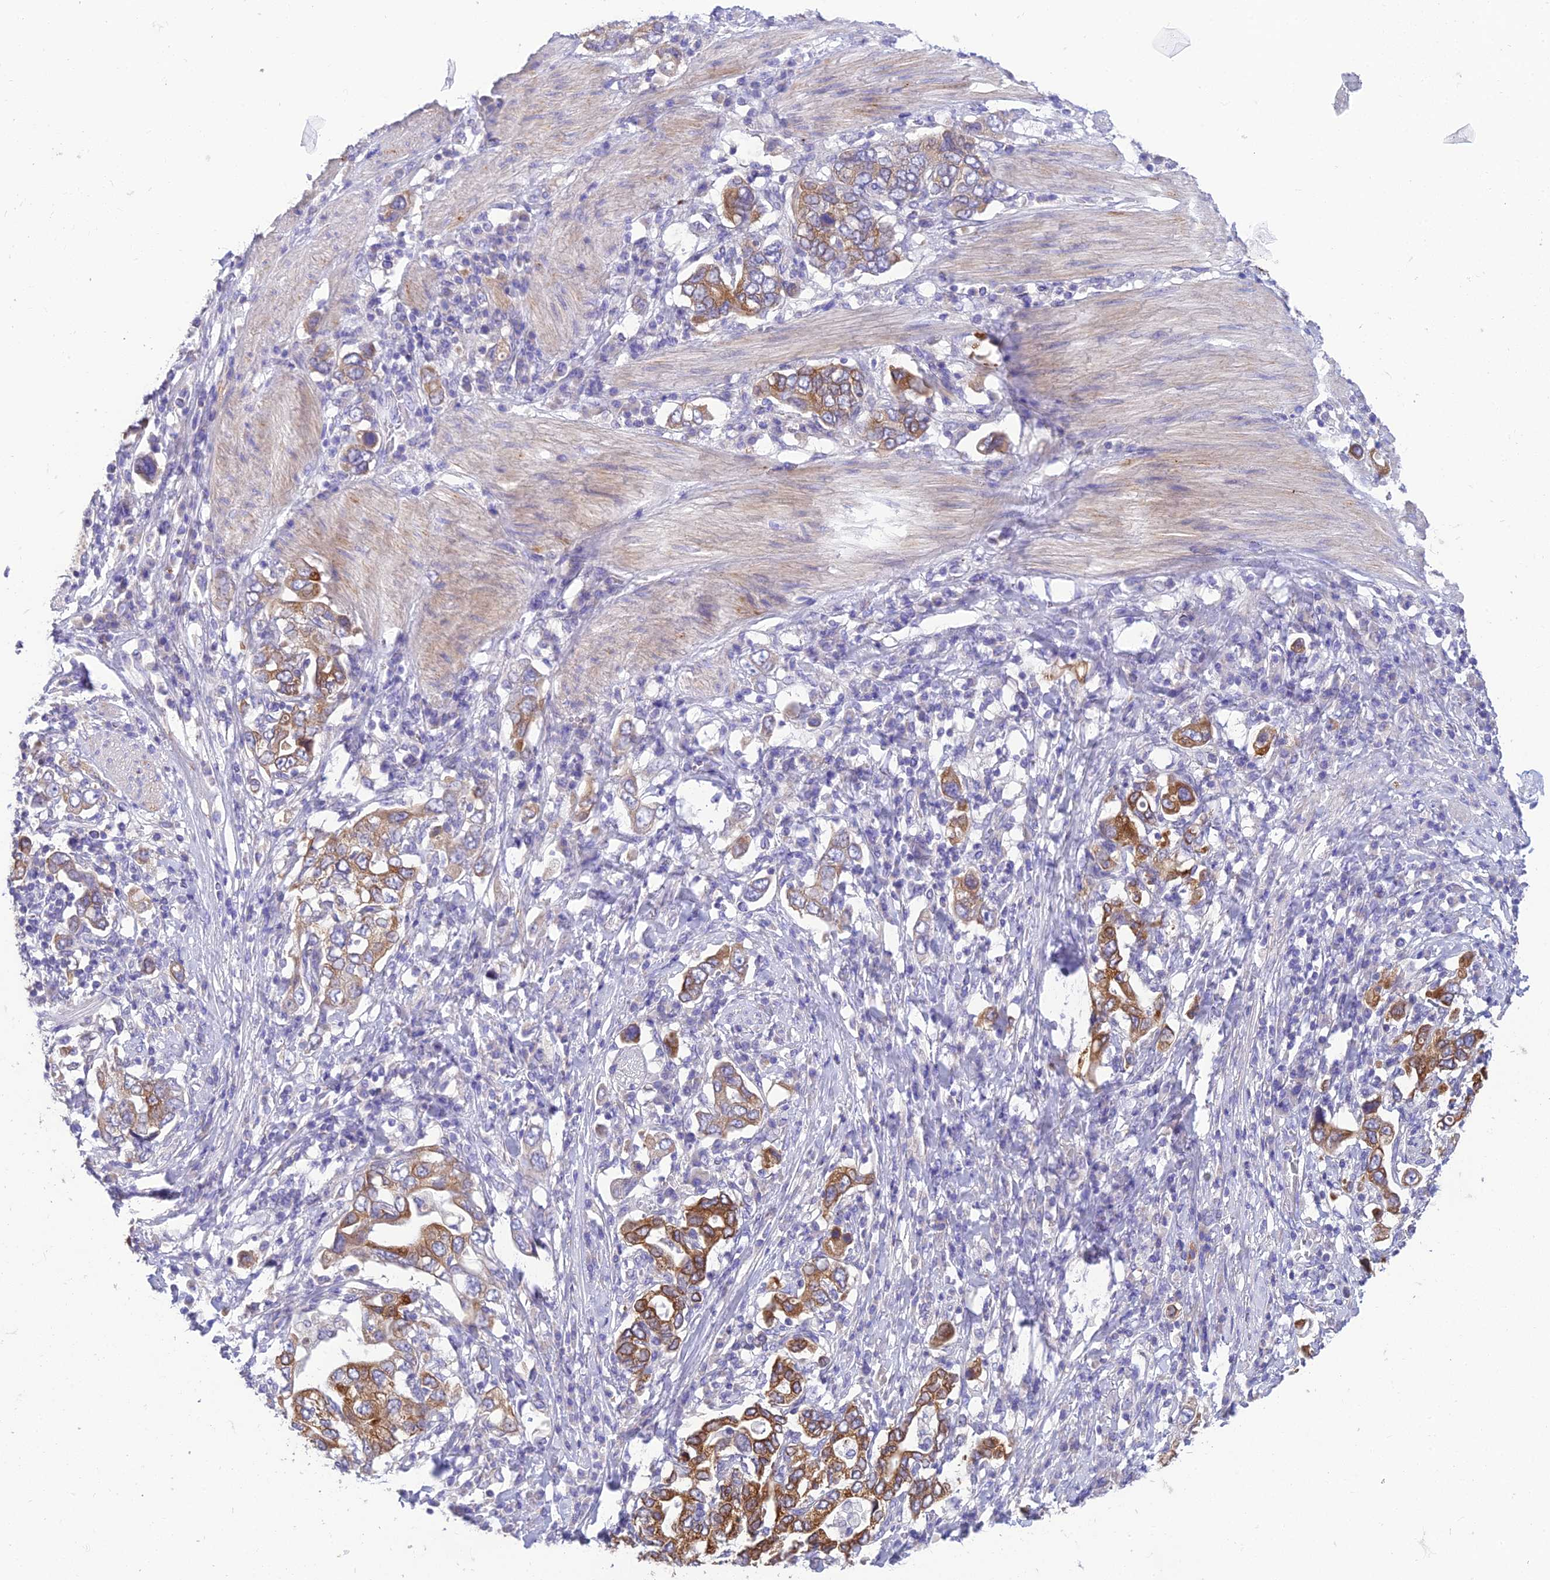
{"staining": {"intensity": "moderate", "quantity": "25%-75%", "location": "cytoplasmic/membranous"}, "tissue": "stomach cancer", "cell_type": "Tumor cells", "image_type": "cancer", "snomed": [{"axis": "morphology", "description": "Adenocarcinoma, NOS"}, {"axis": "topography", "description": "Stomach, upper"}, {"axis": "topography", "description": "Stomach"}], "caption": "DAB immunohistochemical staining of stomach cancer displays moderate cytoplasmic/membranous protein expression in about 25%-75% of tumor cells.", "gene": "HSD17B2", "patient": {"sex": "male", "age": 62}}